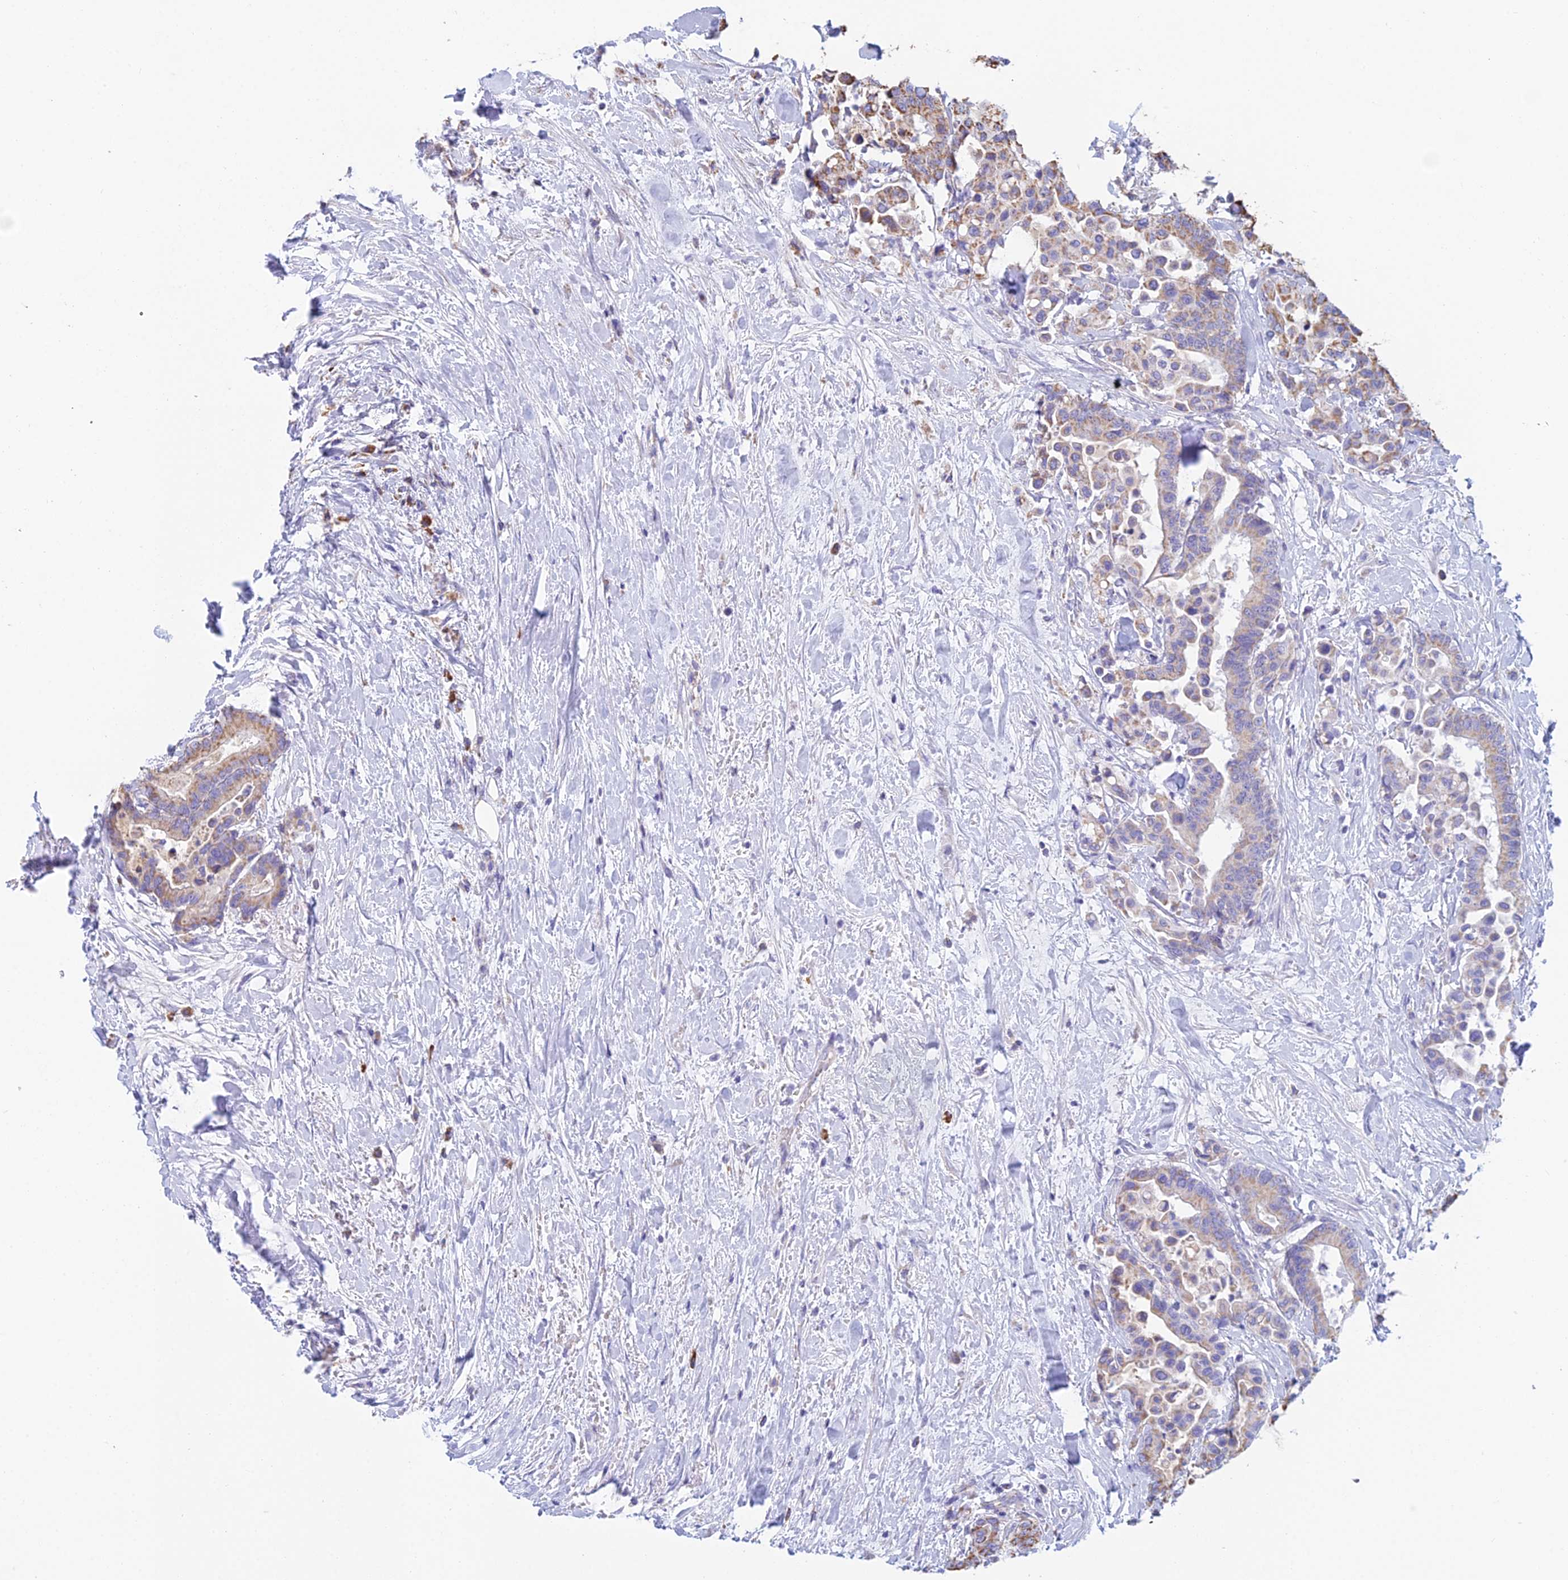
{"staining": {"intensity": "moderate", "quantity": "25%-75%", "location": "cytoplasmic/membranous"}, "tissue": "colorectal cancer", "cell_type": "Tumor cells", "image_type": "cancer", "snomed": [{"axis": "morphology", "description": "Normal tissue, NOS"}, {"axis": "morphology", "description": "Adenocarcinoma, NOS"}, {"axis": "topography", "description": "Colon"}], "caption": "About 25%-75% of tumor cells in human colorectal cancer (adenocarcinoma) show moderate cytoplasmic/membranous protein positivity as visualized by brown immunohistochemical staining.", "gene": "OR2W3", "patient": {"sex": "male", "age": 82}}